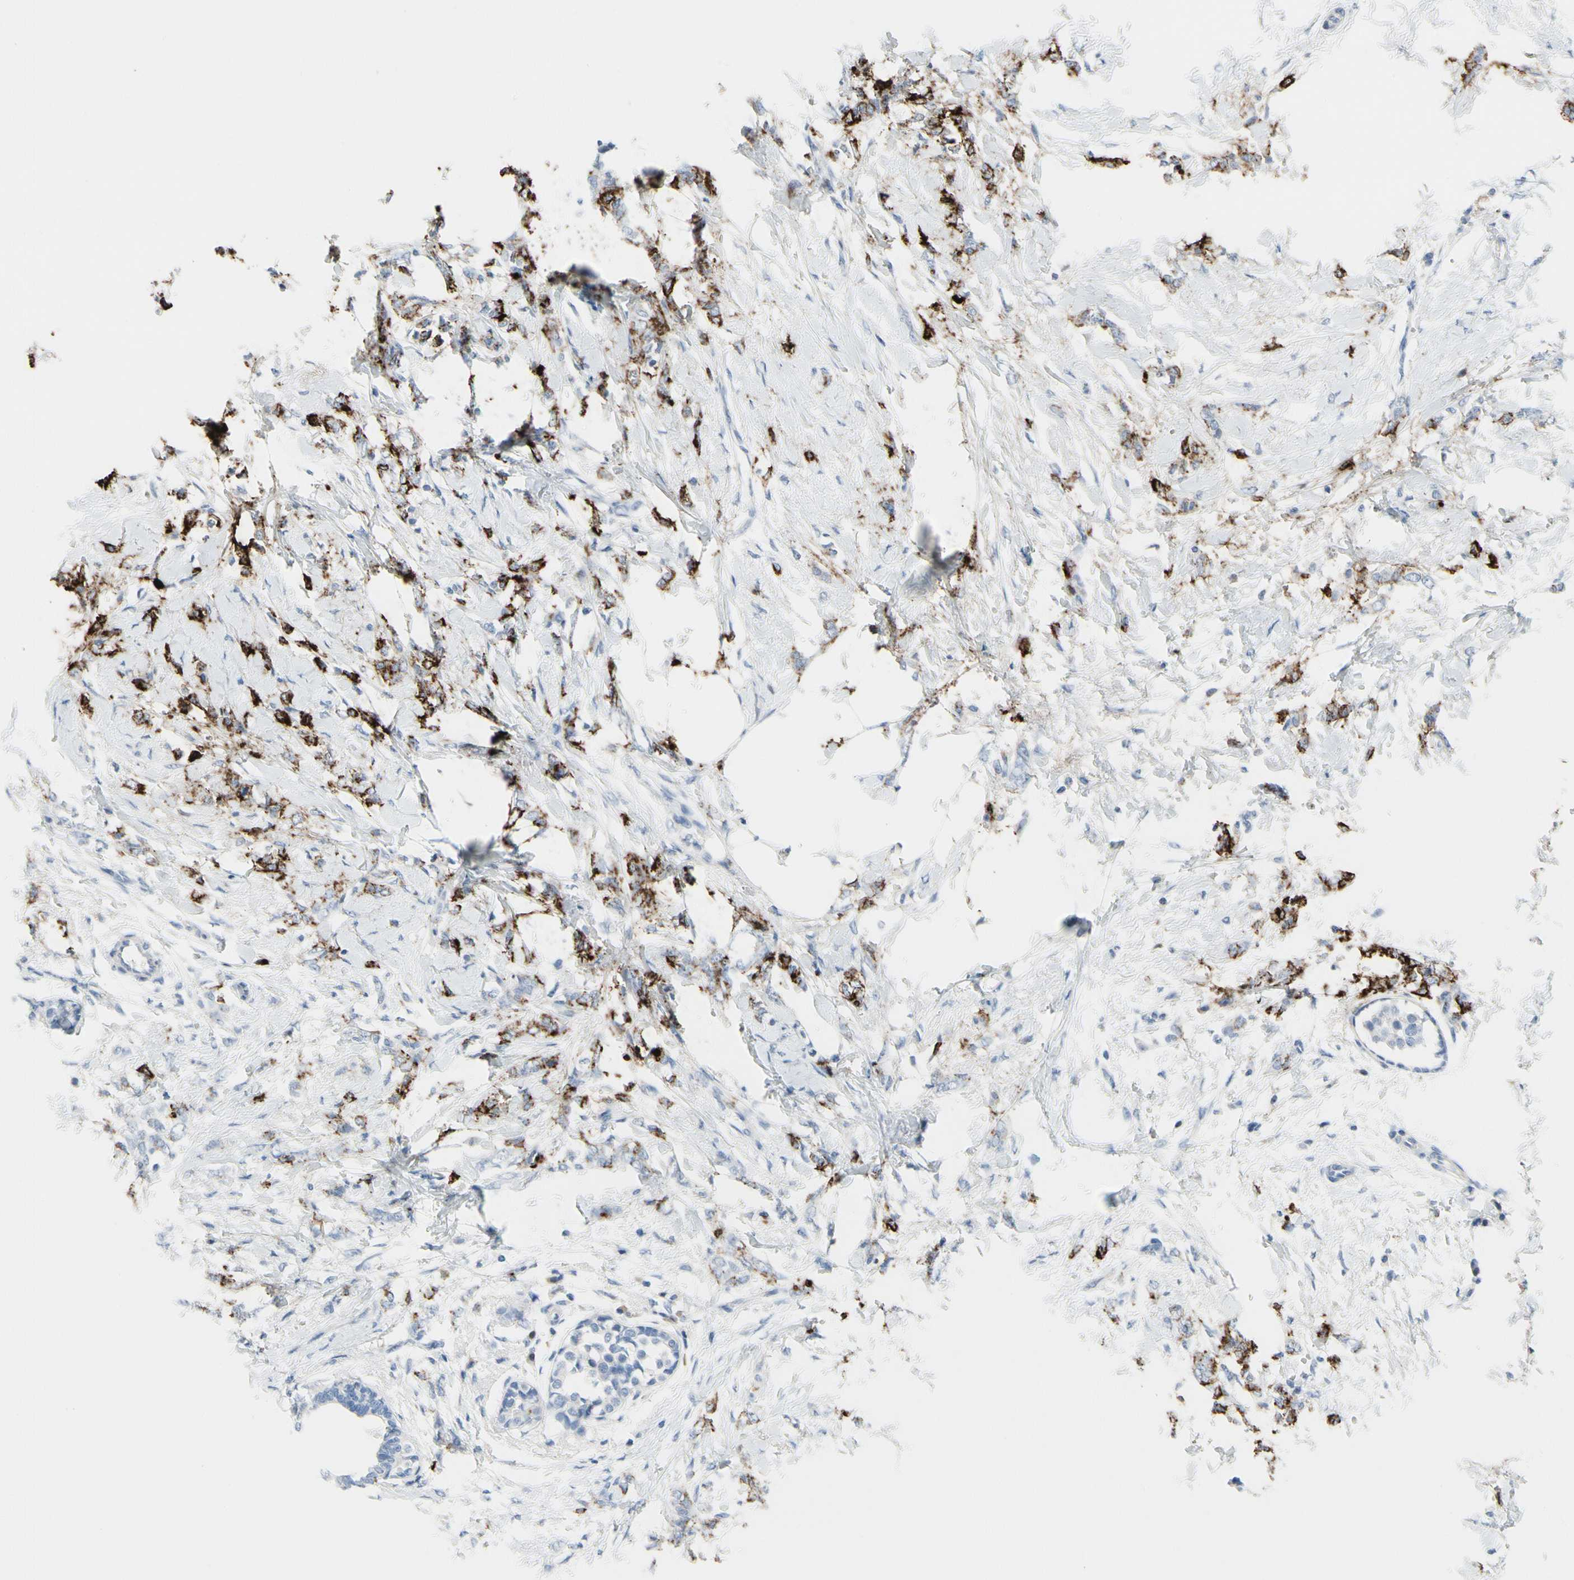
{"staining": {"intensity": "strong", "quantity": "25%-75%", "location": "cytoplasmic/membranous"}, "tissue": "breast cancer", "cell_type": "Tumor cells", "image_type": "cancer", "snomed": [{"axis": "morphology", "description": "Lobular carcinoma, in situ"}, {"axis": "morphology", "description": "Lobular carcinoma"}, {"axis": "topography", "description": "Breast"}], "caption": "Protein expression analysis of human breast cancer (lobular carcinoma) reveals strong cytoplasmic/membranous positivity in approximately 25%-75% of tumor cells. (DAB IHC, brown staining for protein, blue staining for nuclei).", "gene": "MUC5B", "patient": {"sex": "female", "age": 41}}